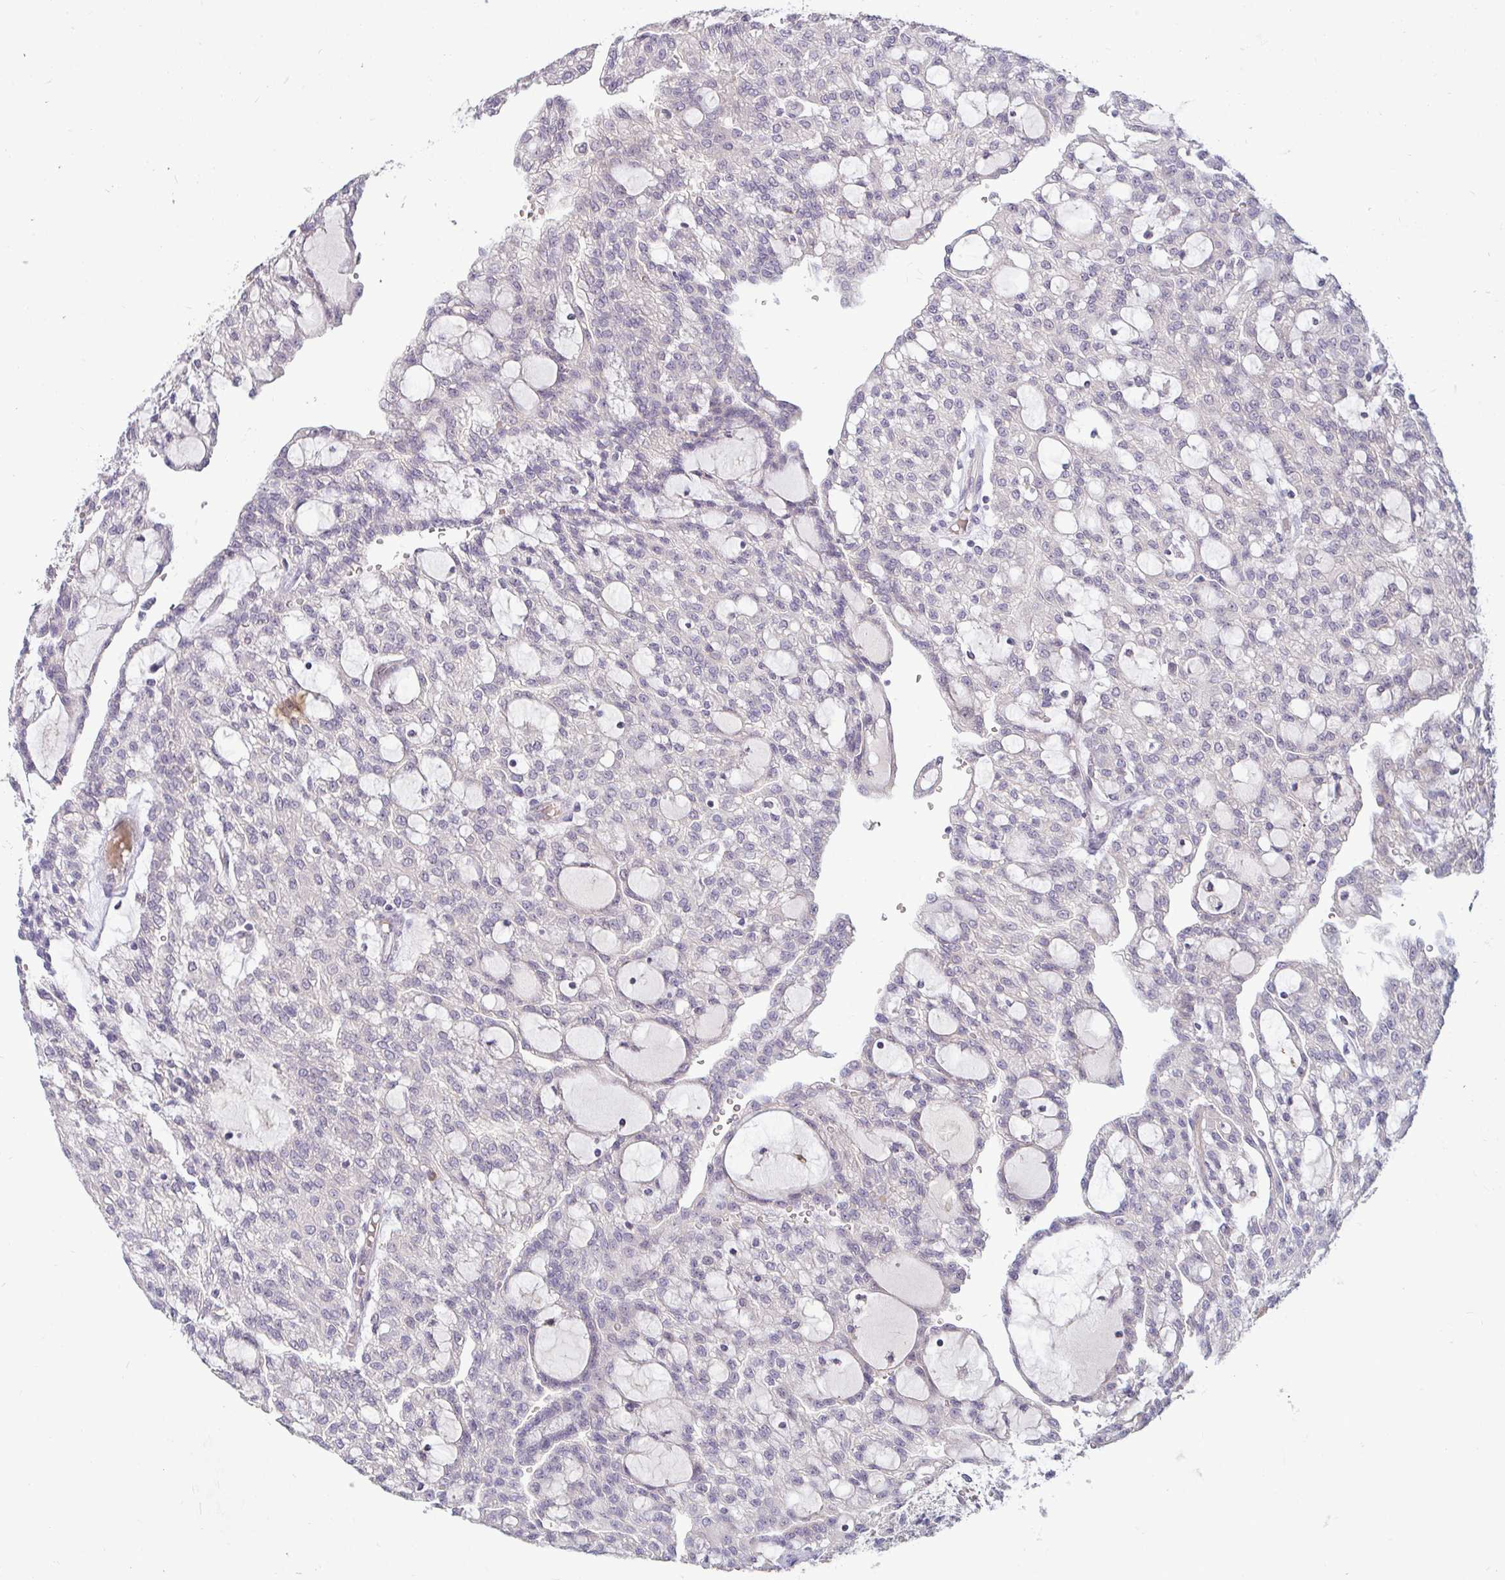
{"staining": {"intensity": "weak", "quantity": "<25%", "location": "cytoplasmic/membranous"}, "tissue": "renal cancer", "cell_type": "Tumor cells", "image_type": "cancer", "snomed": [{"axis": "morphology", "description": "Adenocarcinoma, NOS"}, {"axis": "topography", "description": "Kidney"}], "caption": "The histopathology image reveals no staining of tumor cells in adenocarcinoma (renal).", "gene": "GSTM1", "patient": {"sex": "male", "age": 63}}